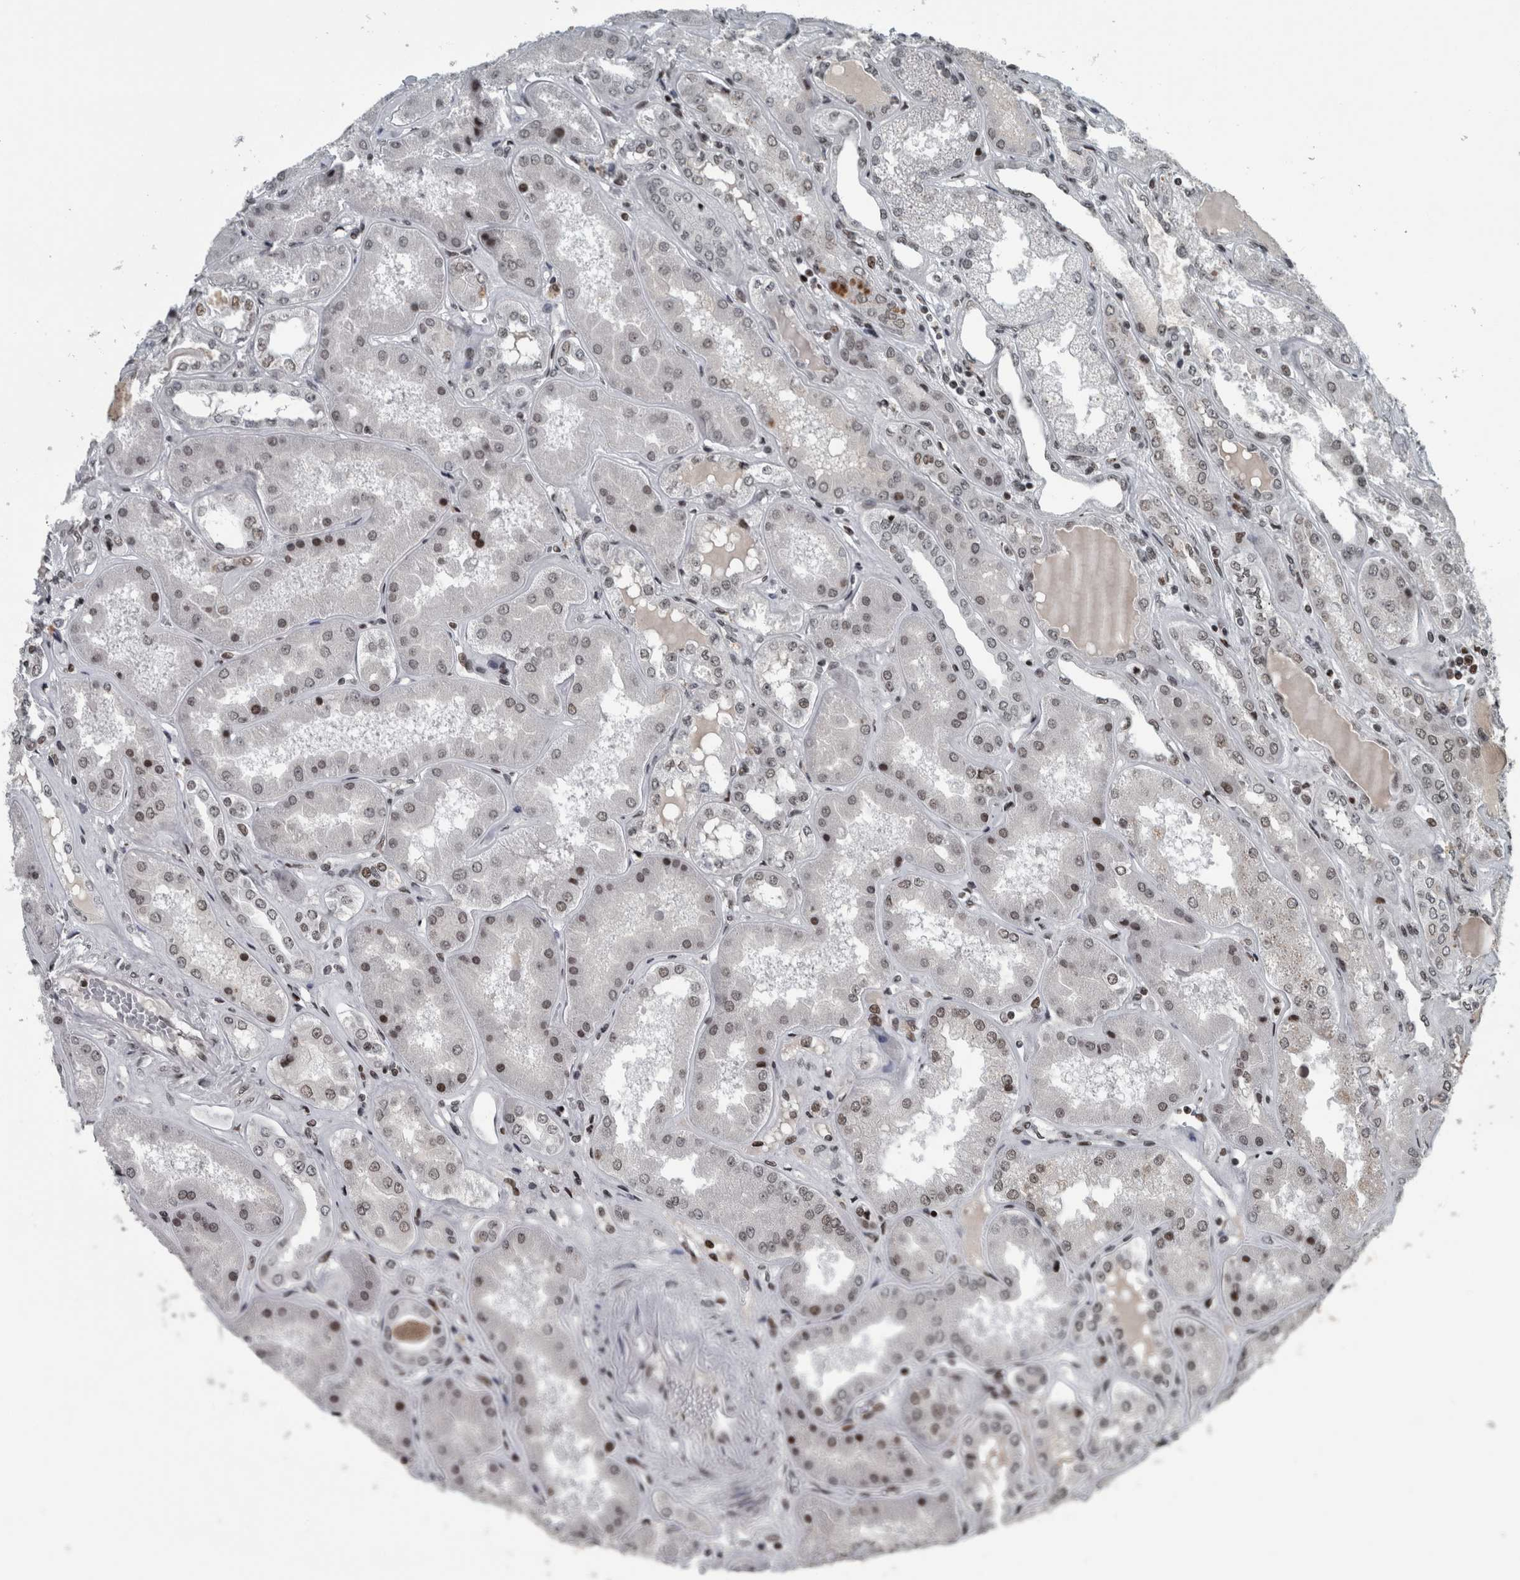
{"staining": {"intensity": "moderate", "quantity": ">75%", "location": "nuclear"}, "tissue": "kidney", "cell_type": "Cells in glomeruli", "image_type": "normal", "snomed": [{"axis": "morphology", "description": "Normal tissue, NOS"}, {"axis": "topography", "description": "Kidney"}], "caption": "Protein staining displays moderate nuclear positivity in about >75% of cells in glomeruli in normal kidney. (Brightfield microscopy of DAB IHC at high magnification).", "gene": "UNC50", "patient": {"sex": "female", "age": 56}}